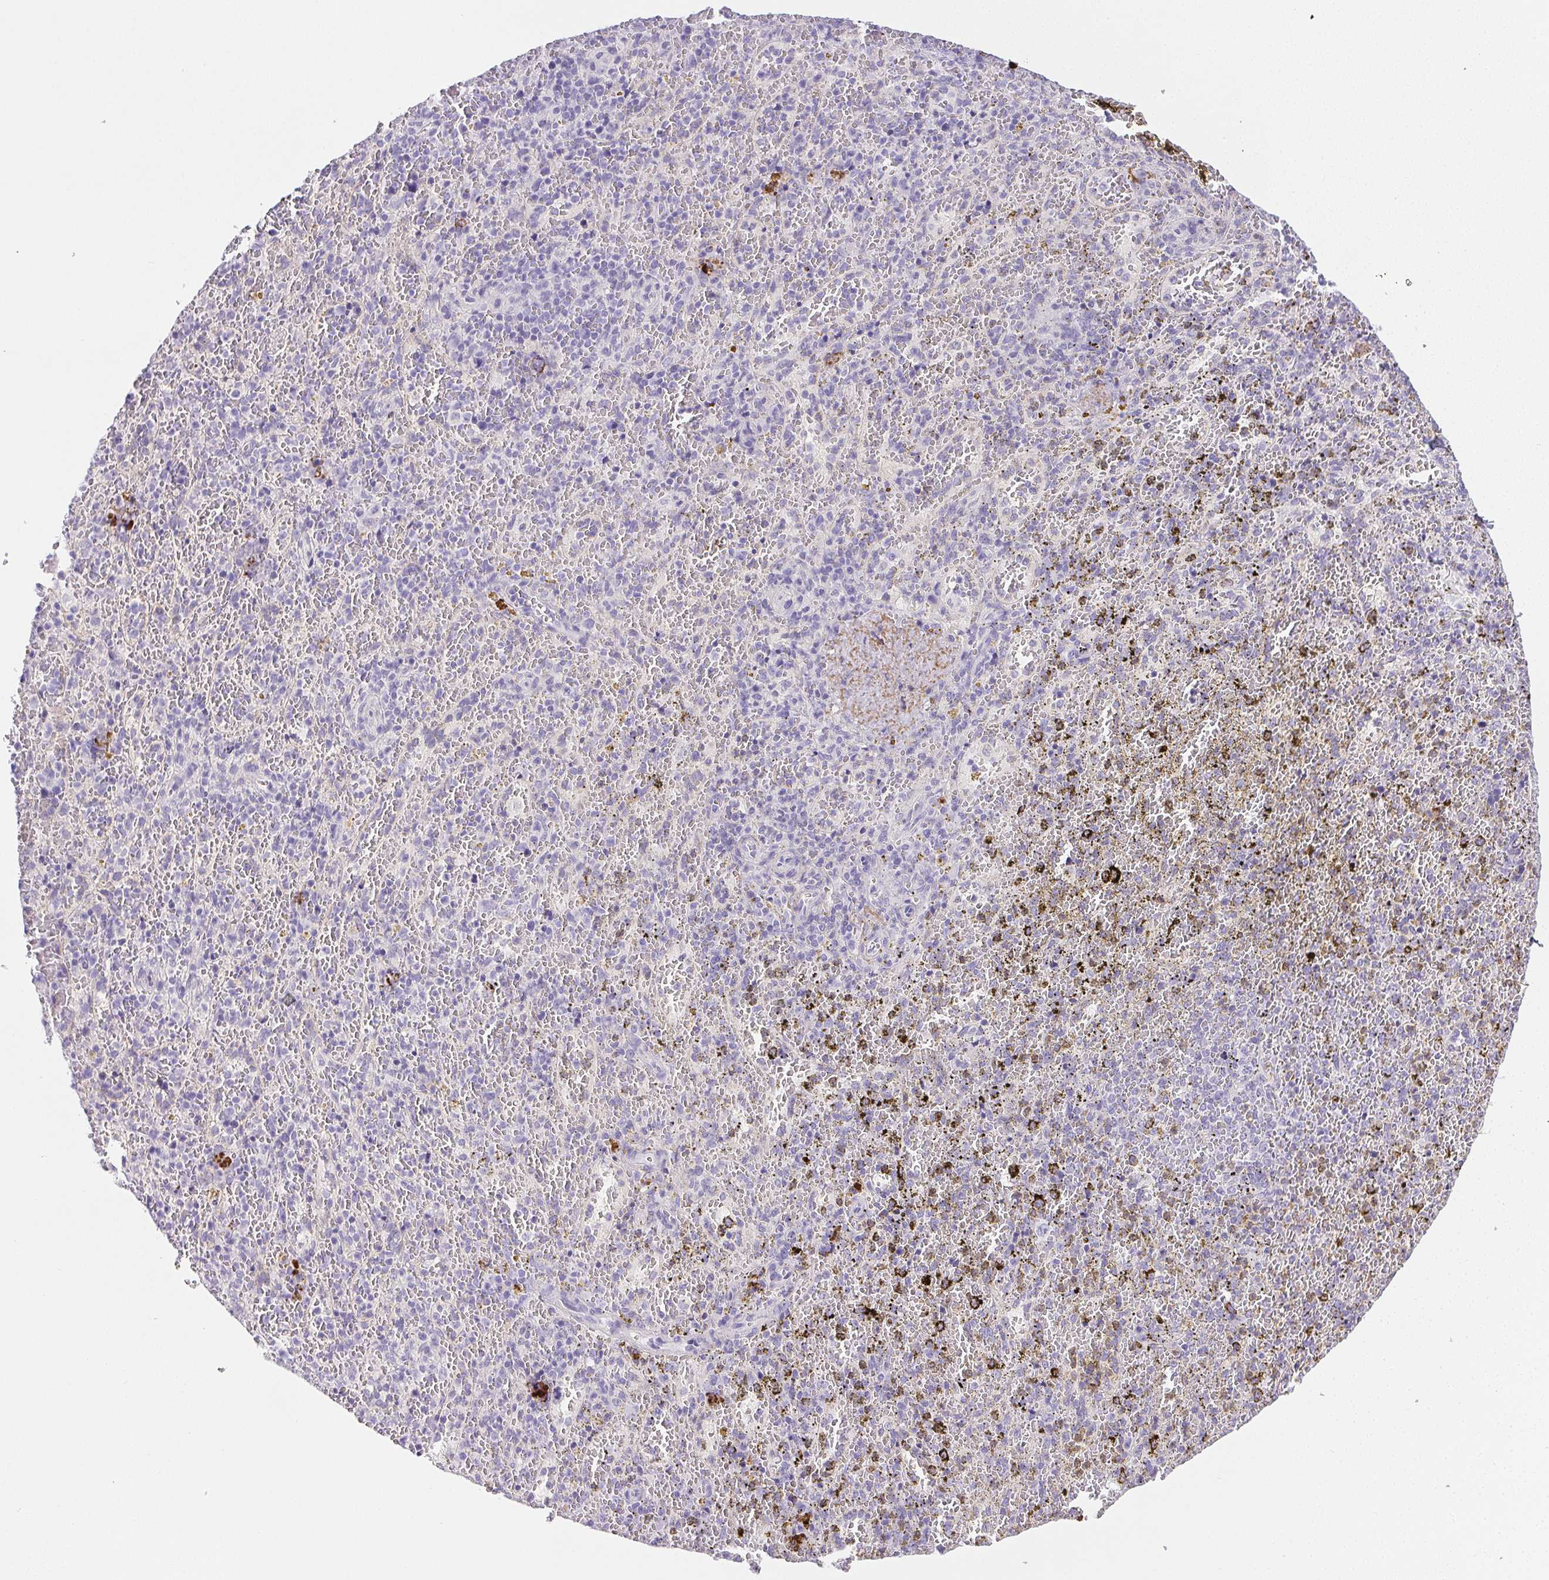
{"staining": {"intensity": "weak", "quantity": "<25%", "location": "cytoplasmic/membranous"}, "tissue": "spleen", "cell_type": "Cells in red pulp", "image_type": "normal", "snomed": [{"axis": "morphology", "description": "Normal tissue, NOS"}, {"axis": "topography", "description": "Spleen"}], "caption": "Immunohistochemical staining of unremarkable human spleen displays no significant expression in cells in red pulp. Brightfield microscopy of IHC stained with DAB (brown) and hematoxylin (blue), captured at high magnification.", "gene": "VTN", "patient": {"sex": "female", "age": 50}}